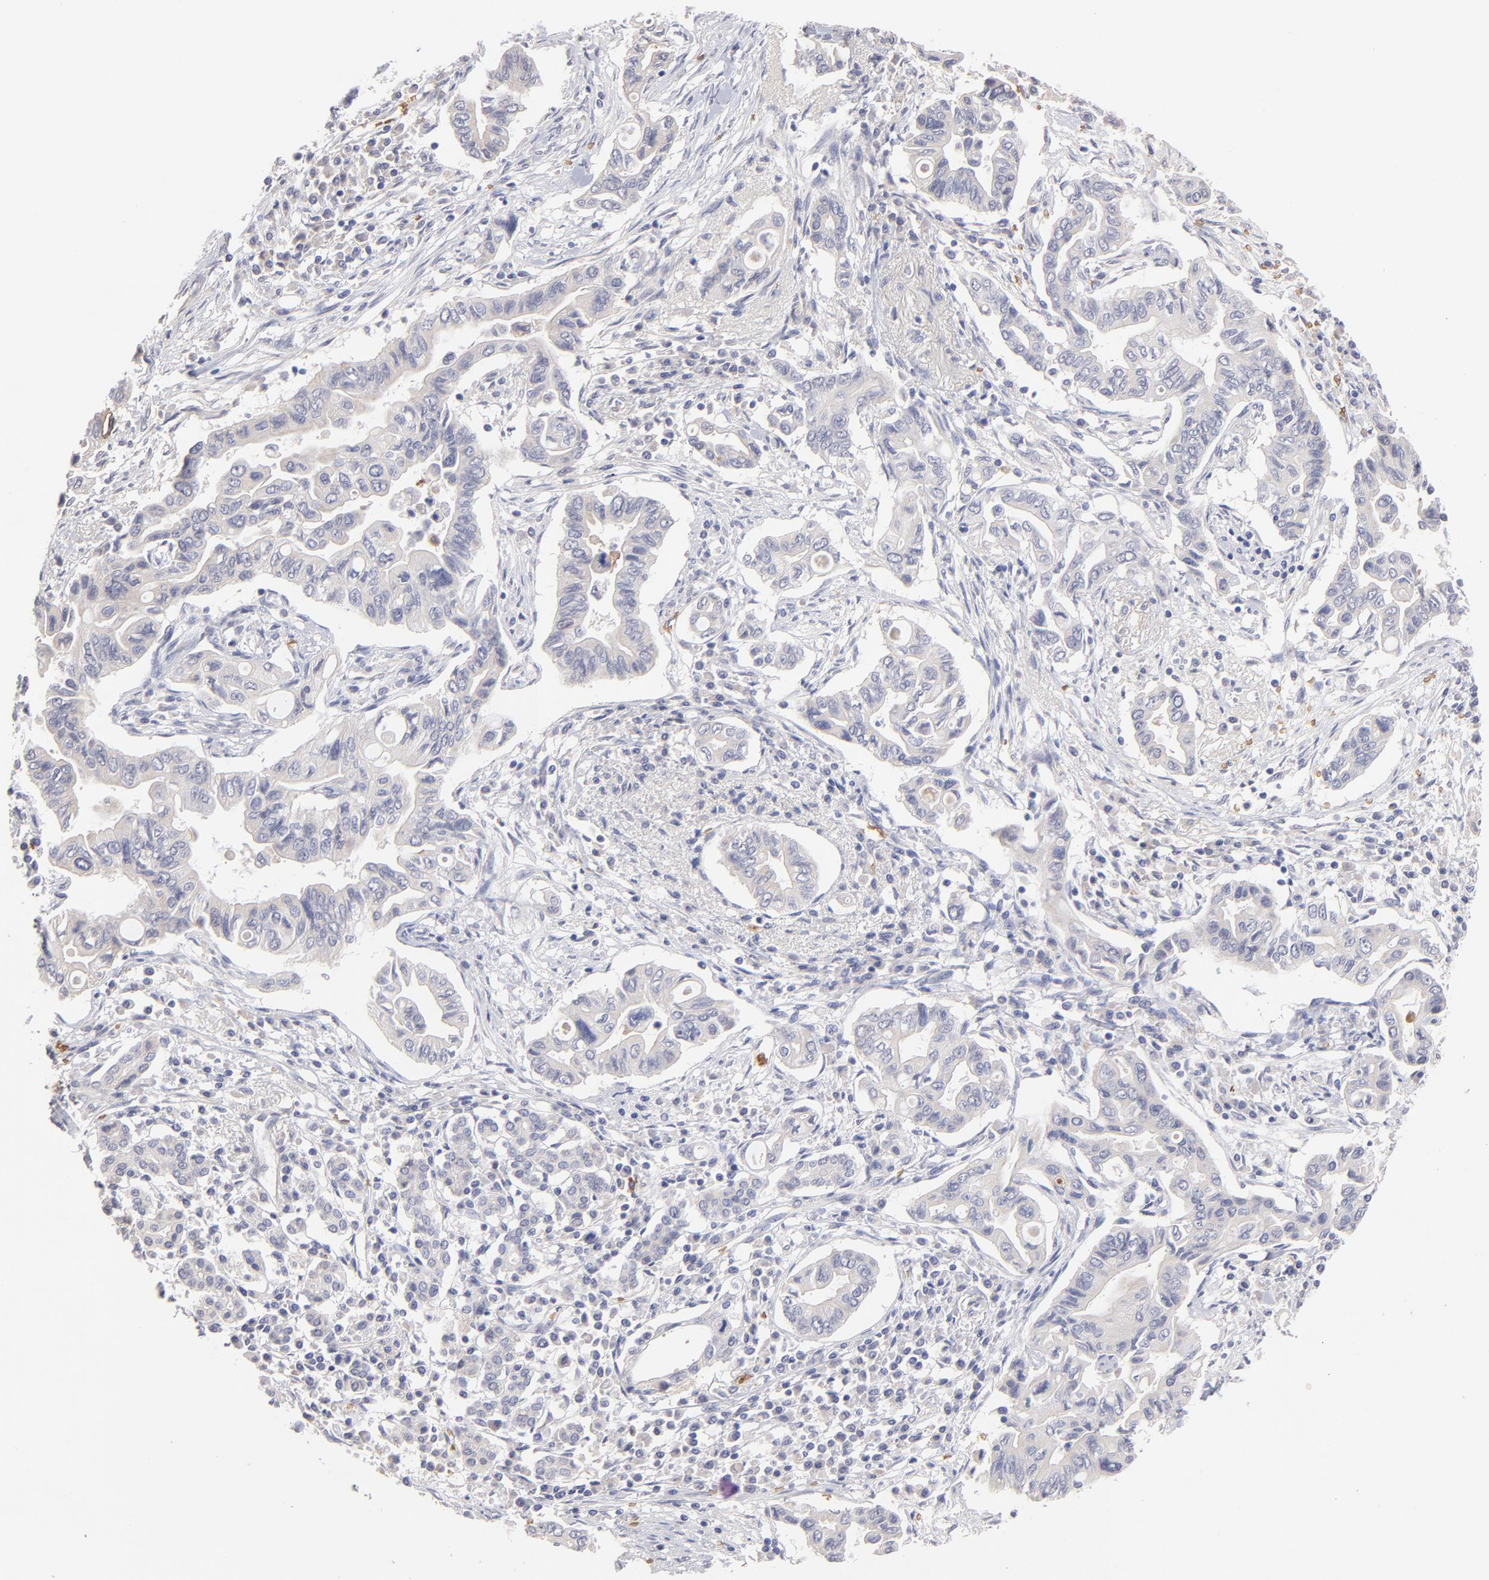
{"staining": {"intensity": "negative", "quantity": "none", "location": "none"}, "tissue": "pancreatic cancer", "cell_type": "Tumor cells", "image_type": "cancer", "snomed": [{"axis": "morphology", "description": "Adenocarcinoma, NOS"}, {"axis": "topography", "description": "Pancreas"}], "caption": "A high-resolution histopathology image shows immunohistochemistry staining of adenocarcinoma (pancreatic), which shows no significant positivity in tumor cells.", "gene": "F13B", "patient": {"sex": "female", "age": 57}}